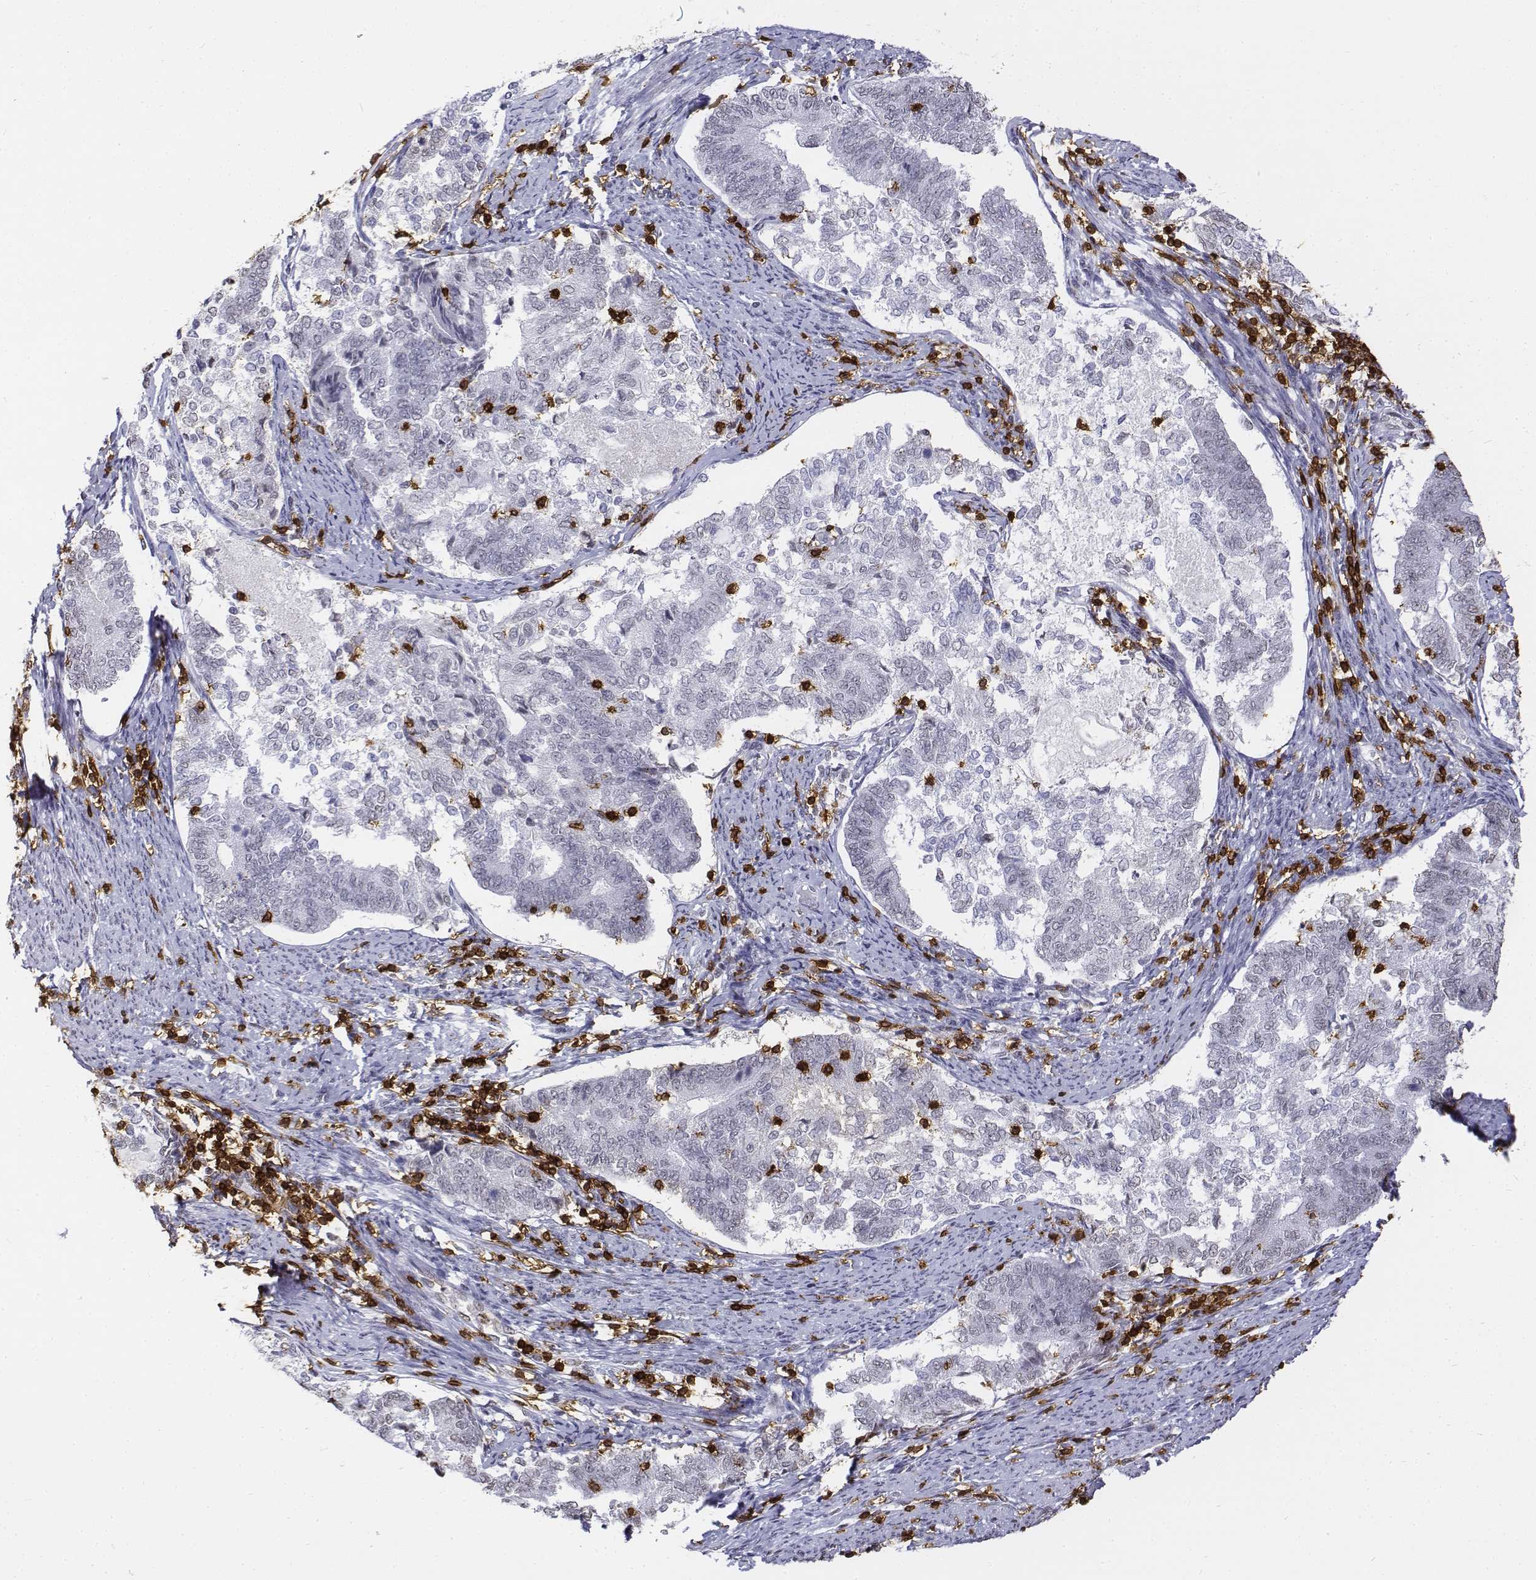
{"staining": {"intensity": "negative", "quantity": "none", "location": "none"}, "tissue": "endometrial cancer", "cell_type": "Tumor cells", "image_type": "cancer", "snomed": [{"axis": "morphology", "description": "Adenocarcinoma, NOS"}, {"axis": "topography", "description": "Endometrium"}], "caption": "Tumor cells are negative for protein expression in human endometrial cancer.", "gene": "CD3E", "patient": {"sex": "female", "age": 65}}